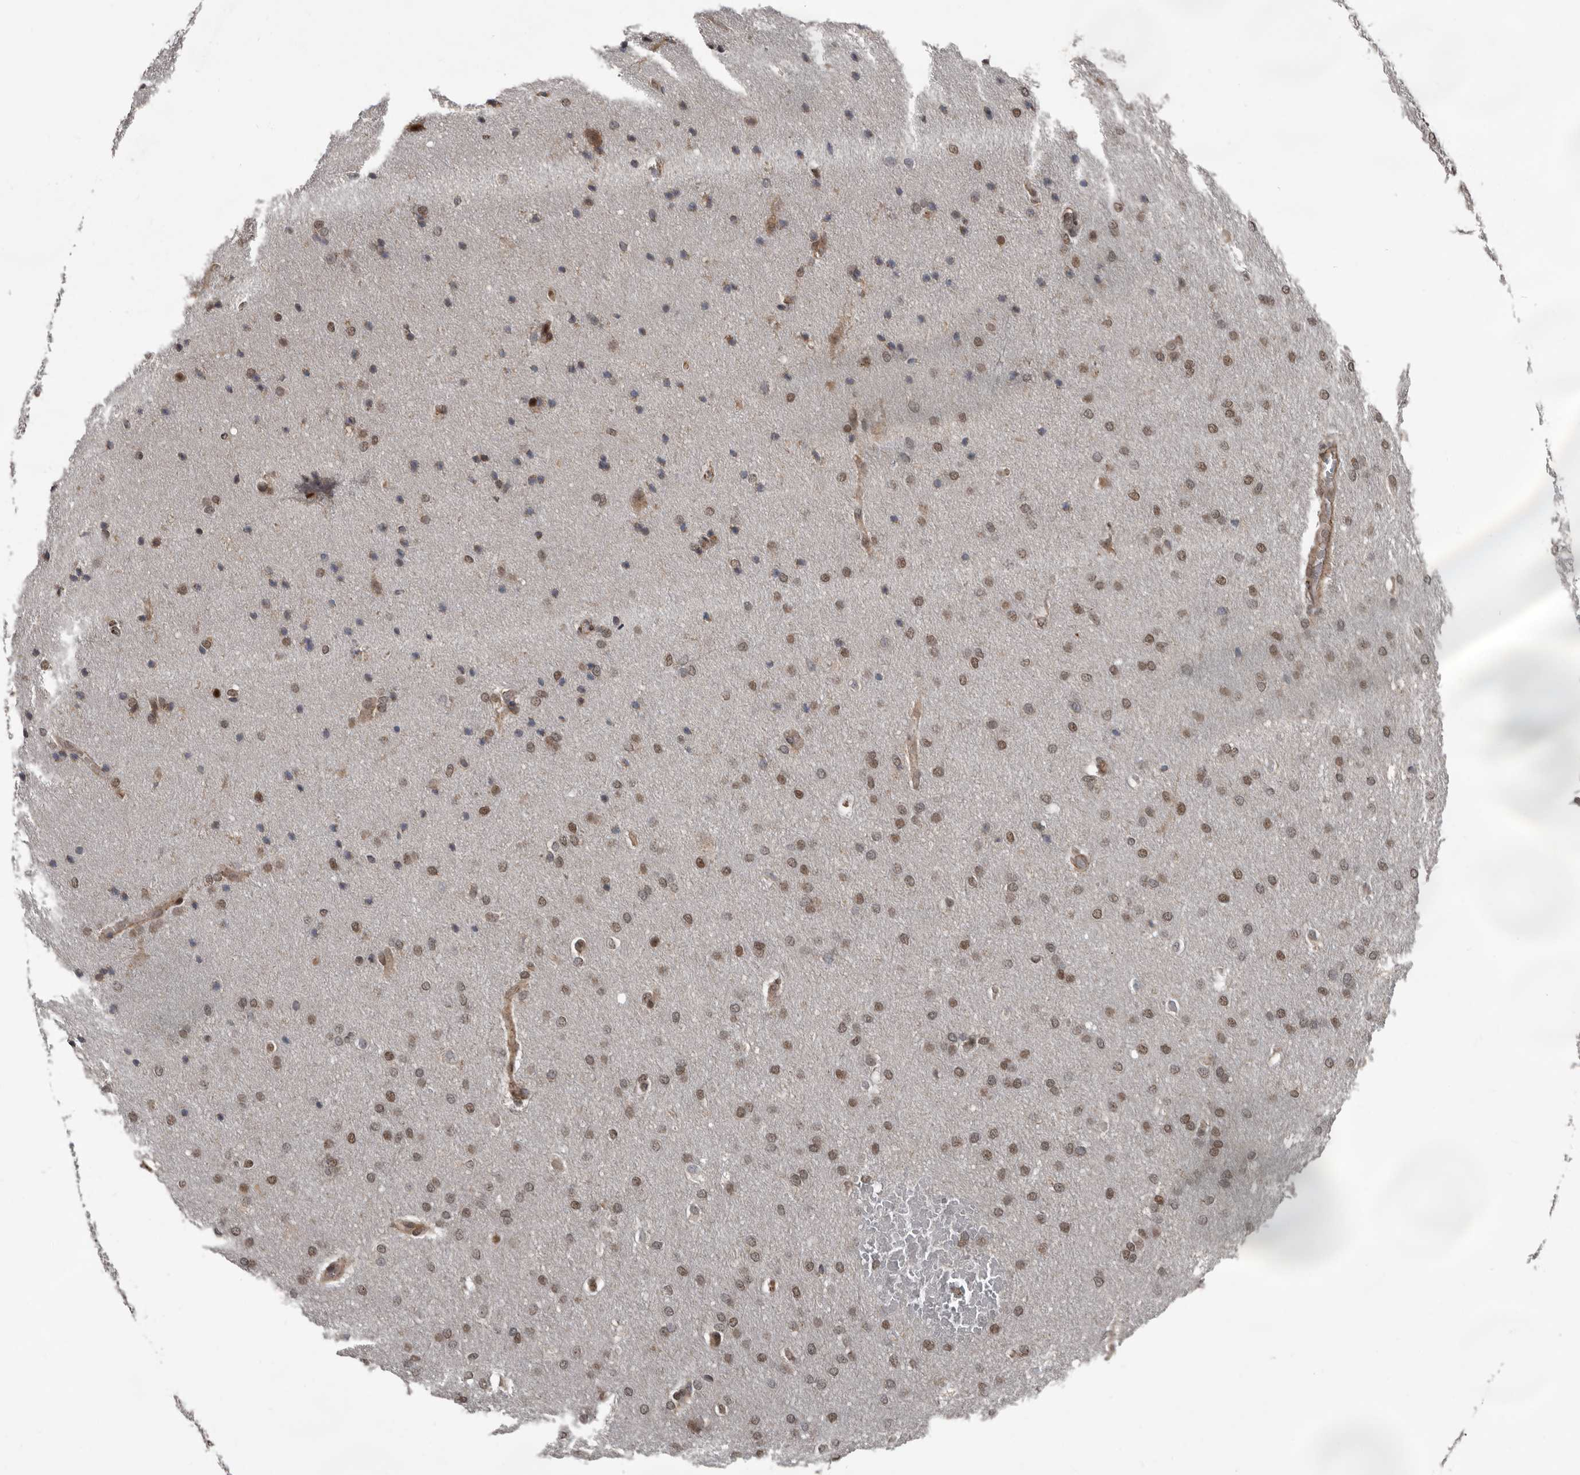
{"staining": {"intensity": "moderate", "quantity": "25%-75%", "location": "nuclear"}, "tissue": "glioma", "cell_type": "Tumor cells", "image_type": "cancer", "snomed": [{"axis": "morphology", "description": "Glioma, malignant, Low grade"}, {"axis": "topography", "description": "Brain"}], "caption": "Moderate nuclear expression is identified in approximately 25%-75% of tumor cells in low-grade glioma (malignant). (IHC, brightfield microscopy, high magnification).", "gene": "CHD1L", "patient": {"sex": "female", "age": 37}}